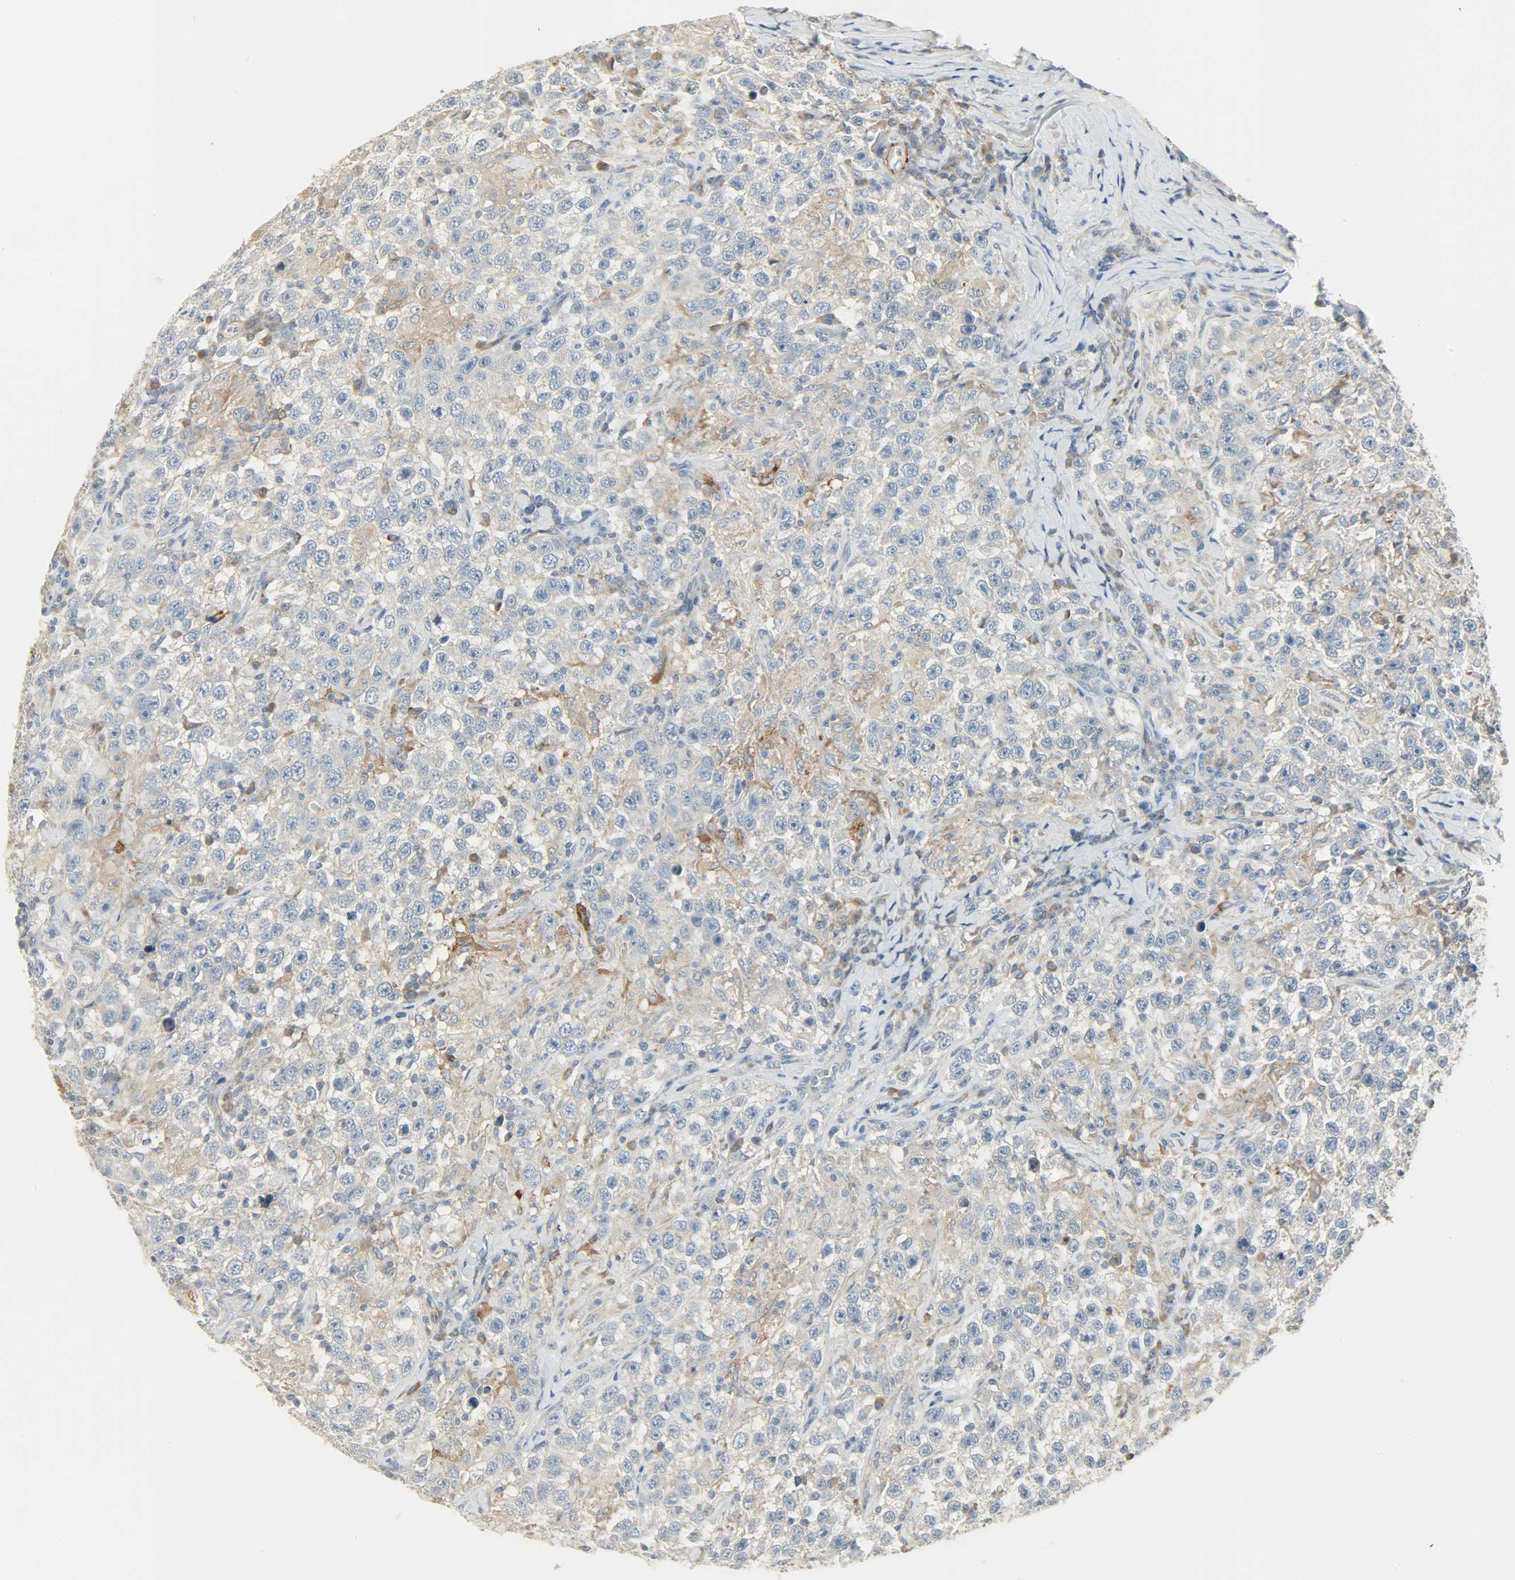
{"staining": {"intensity": "negative", "quantity": "none", "location": "none"}, "tissue": "testis cancer", "cell_type": "Tumor cells", "image_type": "cancer", "snomed": [{"axis": "morphology", "description": "Seminoma, NOS"}, {"axis": "topography", "description": "Testis"}], "caption": "An image of human testis cancer is negative for staining in tumor cells. (Stains: DAB immunohistochemistry (IHC) with hematoxylin counter stain, Microscopy: brightfield microscopy at high magnification).", "gene": "ENPEP", "patient": {"sex": "male", "age": 41}}